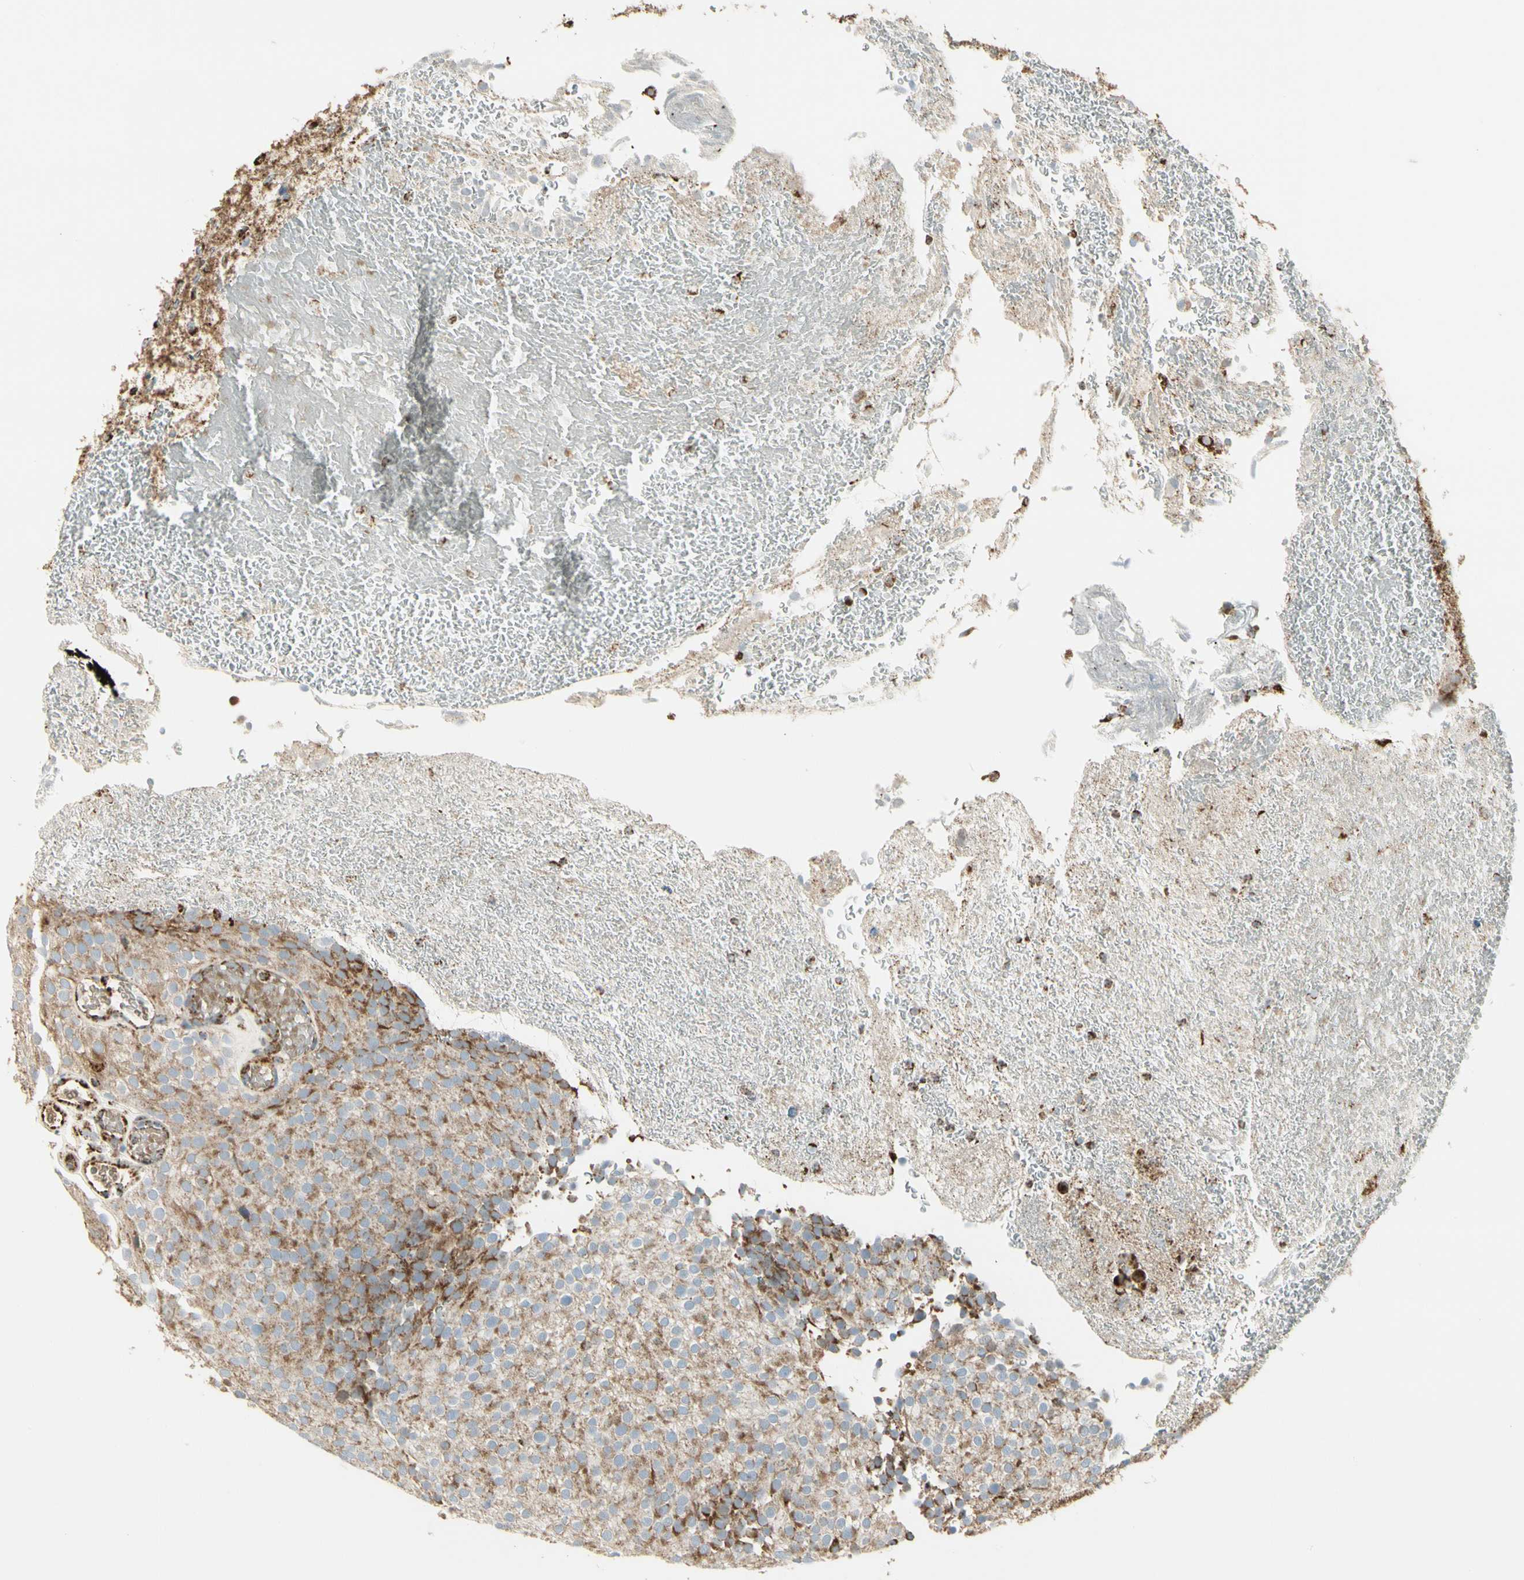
{"staining": {"intensity": "strong", "quantity": ">75%", "location": "cytoplasmic/membranous"}, "tissue": "urothelial cancer", "cell_type": "Tumor cells", "image_type": "cancer", "snomed": [{"axis": "morphology", "description": "Urothelial carcinoma, Low grade"}, {"axis": "topography", "description": "Urinary bladder"}], "caption": "This photomicrograph shows immunohistochemistry (IHC) staining of urothelial cancer, with high strong cytoplasmic/membranous staining in about >75% of tumor cells.", "gene": "ME2", "patient": {"sex": "male", "age": 78}}